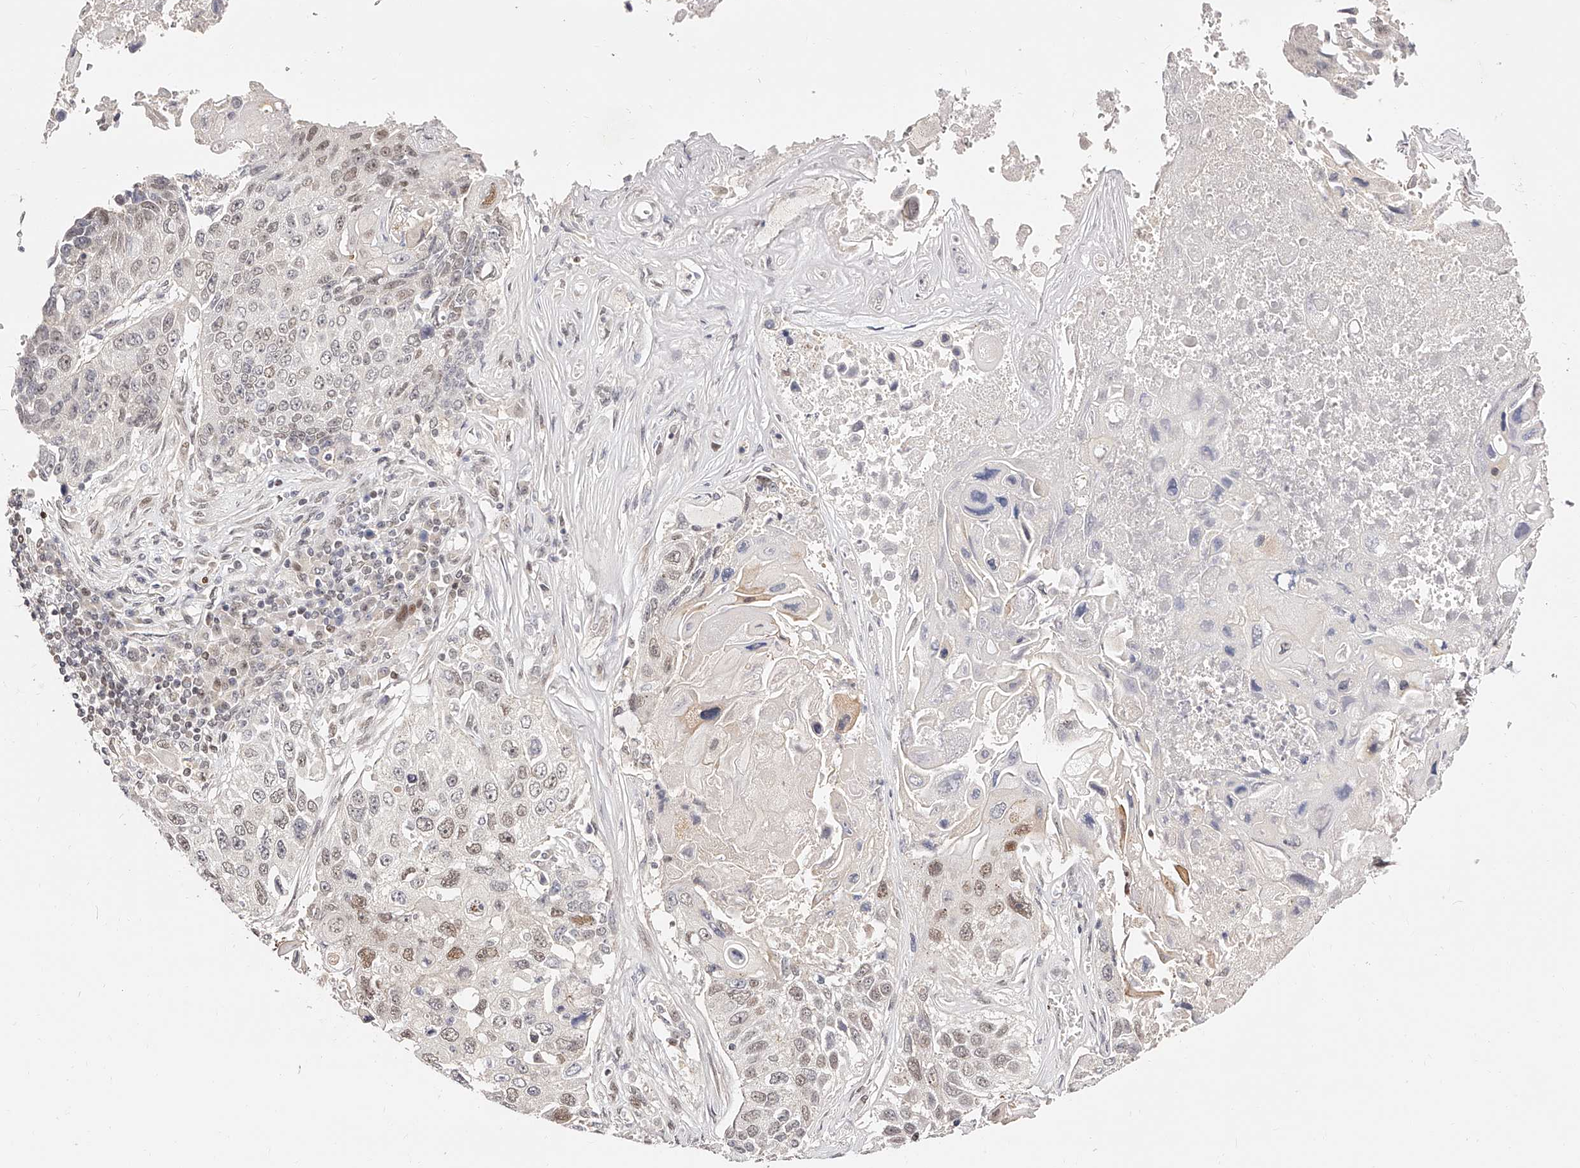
{"staining": {"intensity": "weak", "quantity": "25%-75%", "location": "nuclear"}, "tissue": "lung cancer", "cell_type": "Tumor cells", "image_type": "cancer", "snomed": [{"axis": "morphology", "description": "Squamous cell carcinoma, NOS"}, {"axis": "topography", "description": "Lung"}], "caption": "Immunohistochemical staining of lung cancer (squamous cell carcinoma) exhibits weak nuclear protein staining in approximately 25%-75% of tumor cells.", "gene": "USF3", "patient": {"sex": "male", "age": 61}}